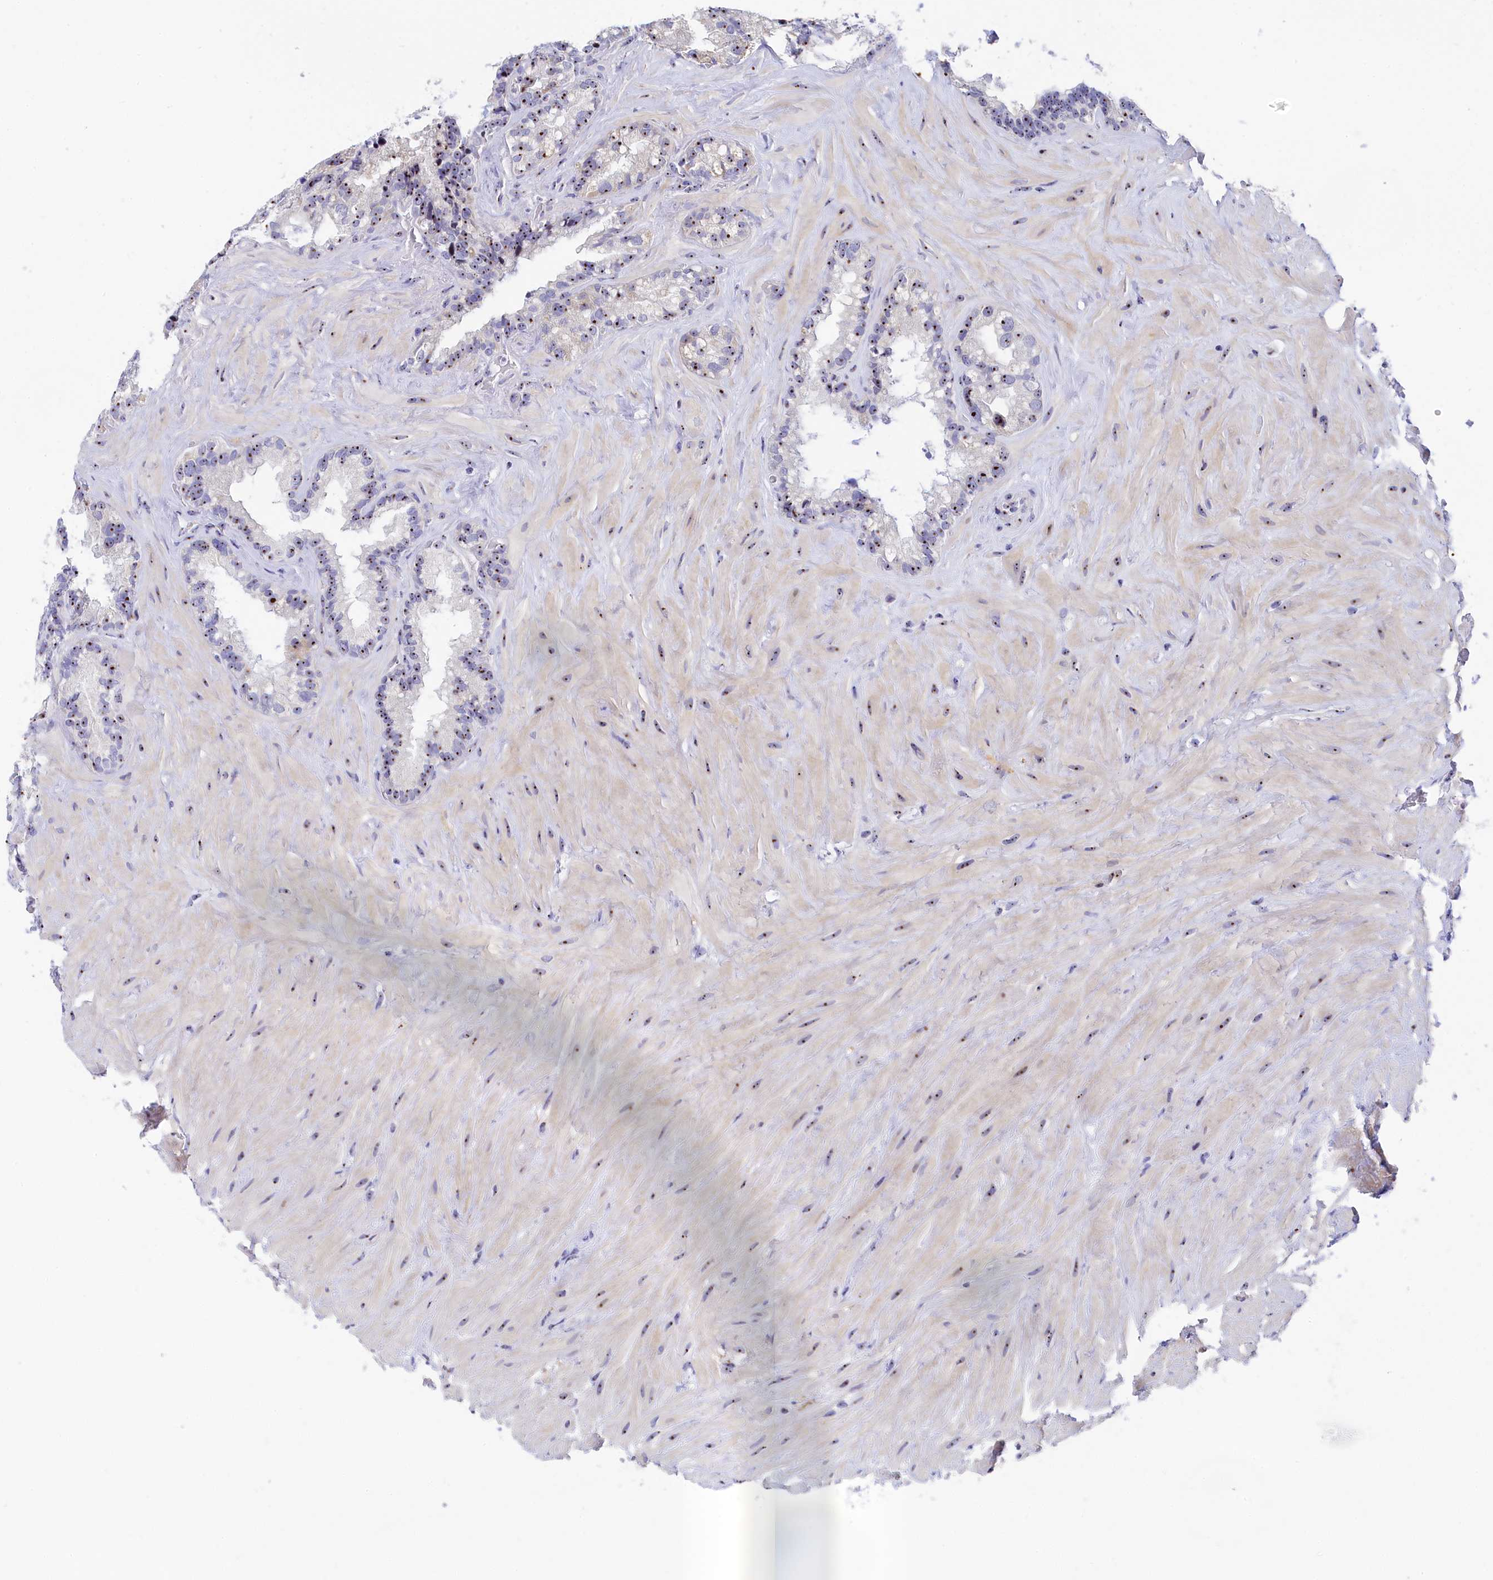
{"staining": {"intensity": "strong", "quantity": "25%-75%", "location": "nuclear"}, "tissue": "seminal vesicle", "cell_type": "Glandular cells", "image_type": "normal", "snomed": [{"axis": "morphology", "description": "Normal tissue, NOS"}, {"axis": "topography", "description": "Prostate"}, {"axis": "topography", "description": "Seminal veicle"}], "caption": "A brown stain labels strong nuclear staining of a protein in glandular cells of normal seminal vesicle.", "gene": "RSL1D1", "patient": {"sex": "male", "age": 68}}